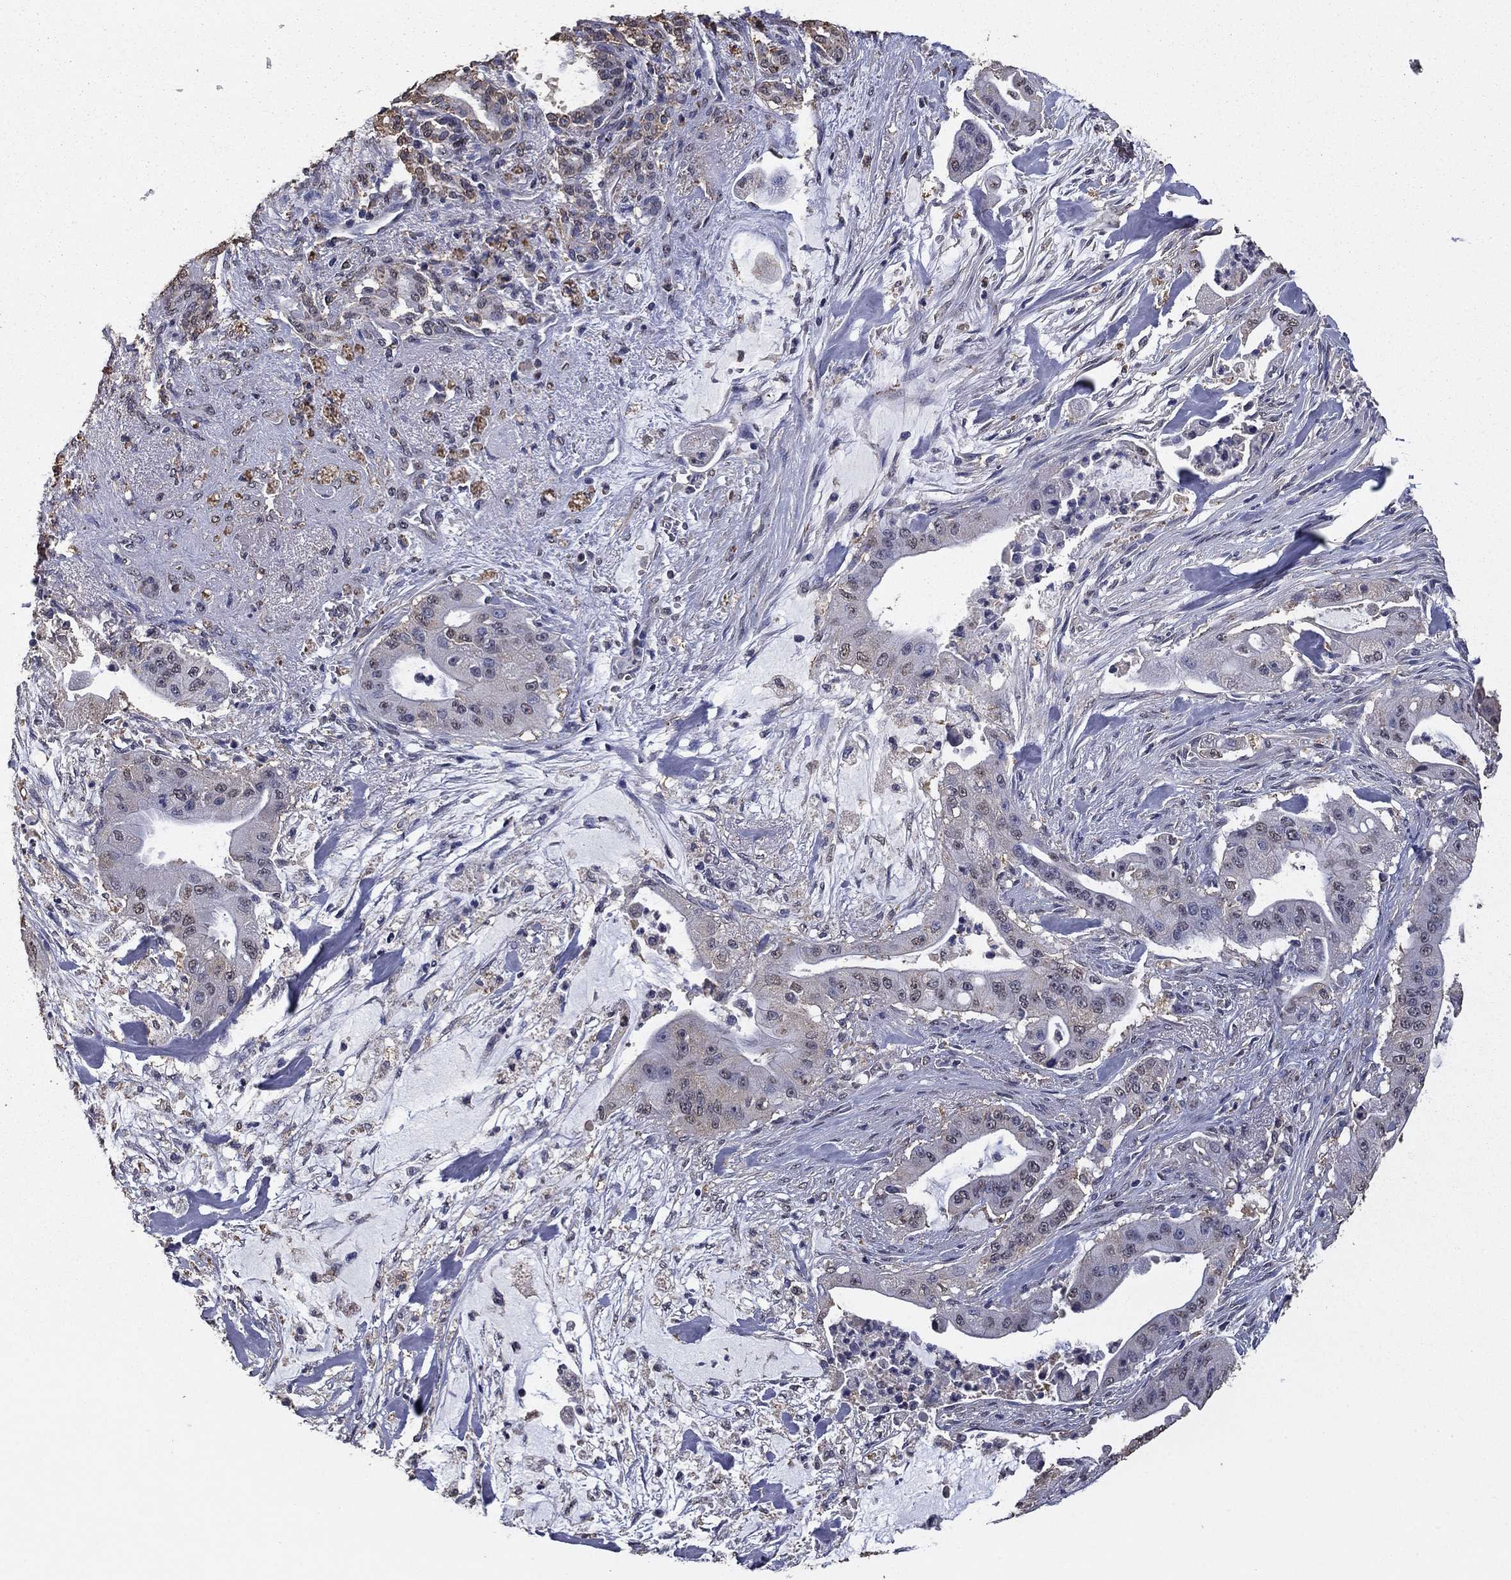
{"staining": {"intensity": "negative", "quantity": "none", "location": "none"}, "tissue": "pancreatic cancer", "cell_type": "Tumor cells", "image_type": "cancer", "snomed": [{"axis": "morphology", "description": "Normal tissue, NOS"}, {"axis": "morphology", "description": "Inflammation, NOS"}, {"axis": "morphology", "description": "Adenocarcinoma, NOS"}, {"axis": "topography", "description": "Pancreas"}], "caption": "Tumor cells are negative for brown protein staining in adenocarcinoma (pancreatic).", "gene": "MFAP3L", "patient": {"sex": "male", "age": 57}}